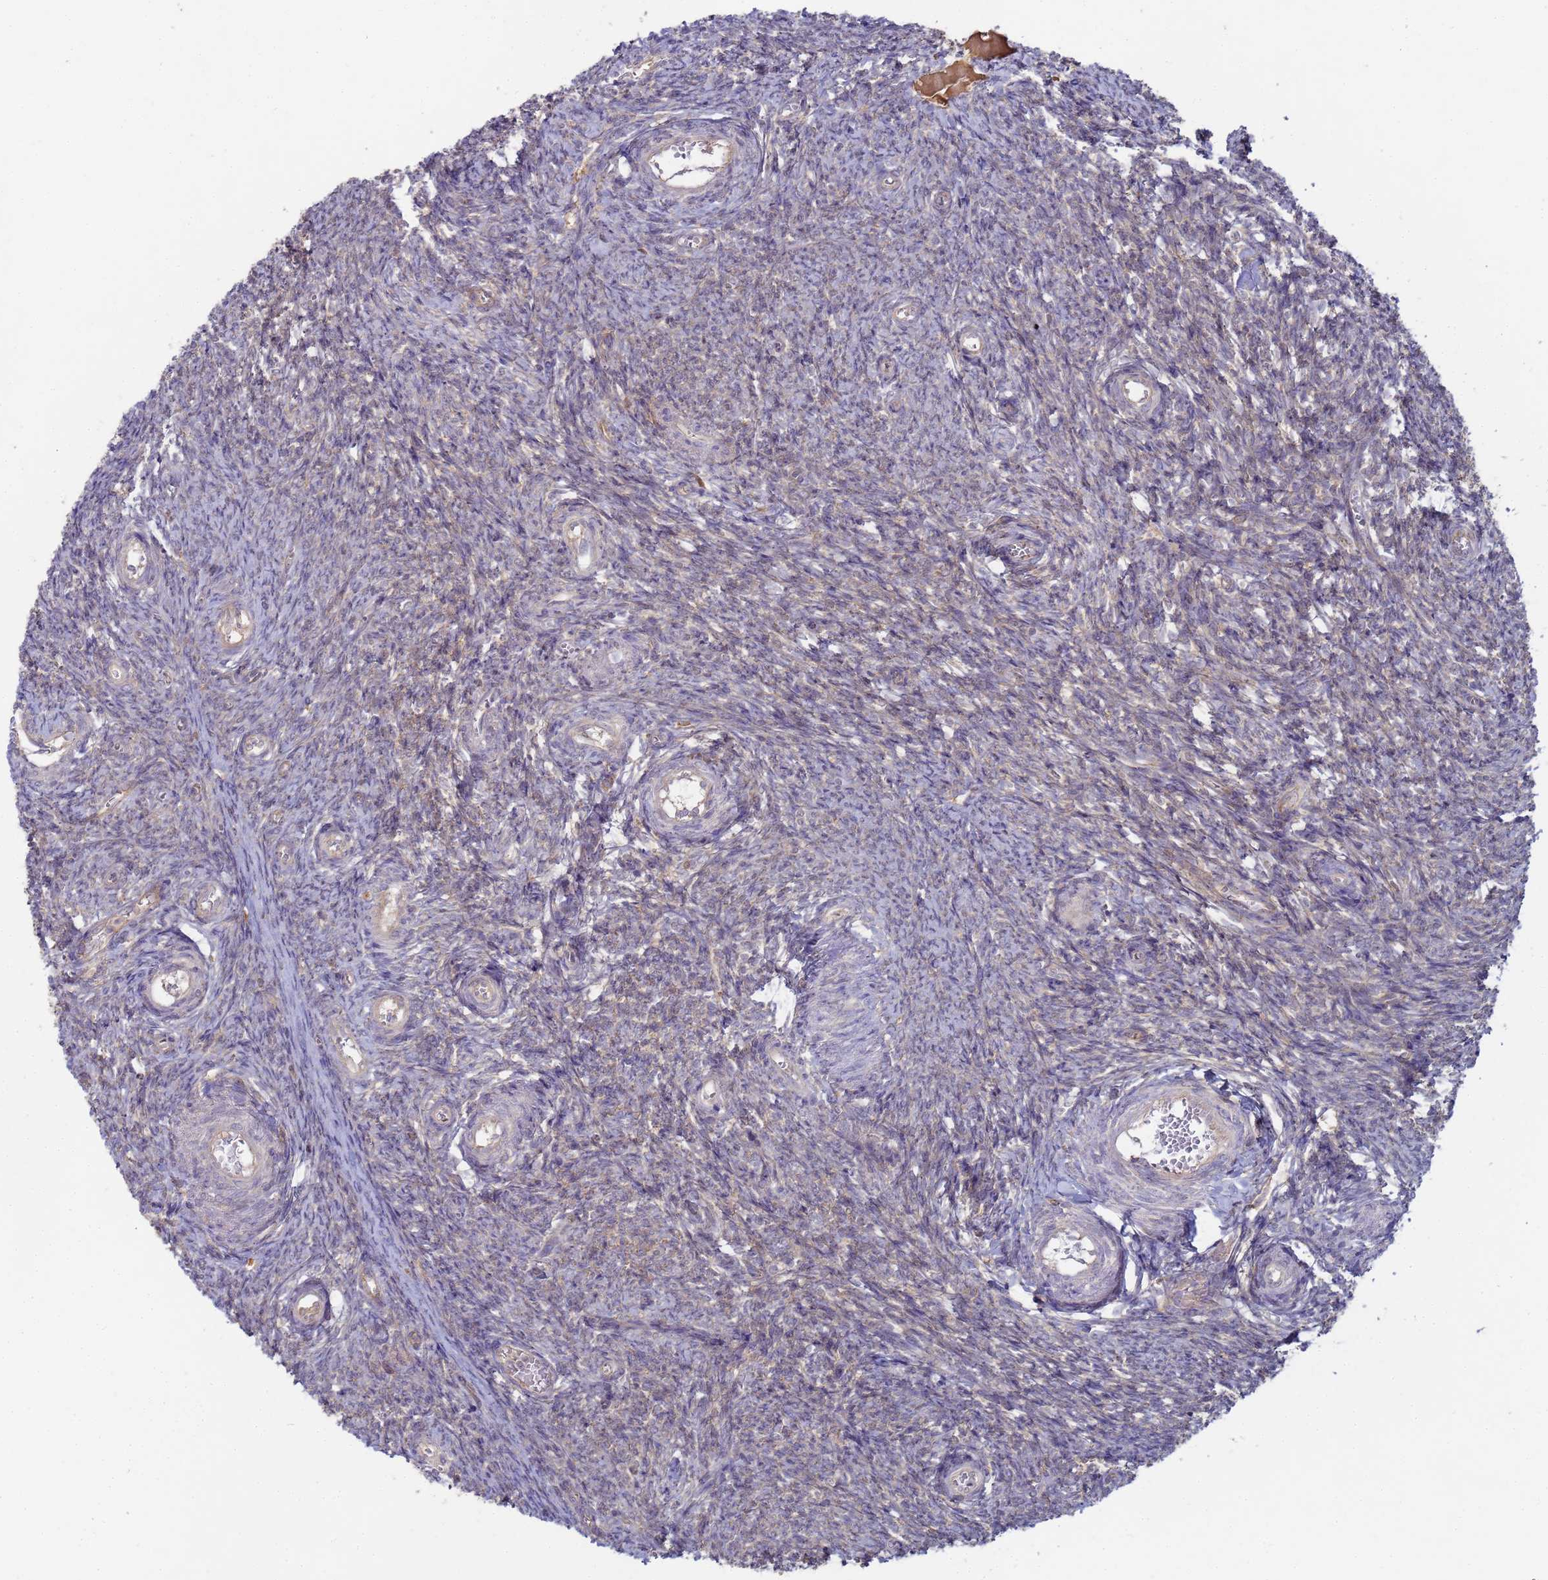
{"staining": {"intensity": "weak", "quantity": "25%-75%", "location": "cytoplasmic/membranous"}, "tissue": "ovary", "cell_type": "Ovarian stroma cells", "image_type": "normal", "snomed": [{"axis": "morphology", "description": "Normal tissue, NOS"}, {"axis": "topography", "description": "Ovary"}], "caption": "Normal ovary shows weak cytoplasmic/membranous staining in about 25%-75% of ovarian stroma cells.", "gene": "SHARPIN", "patient": {"sex": "female", "age": 44}}